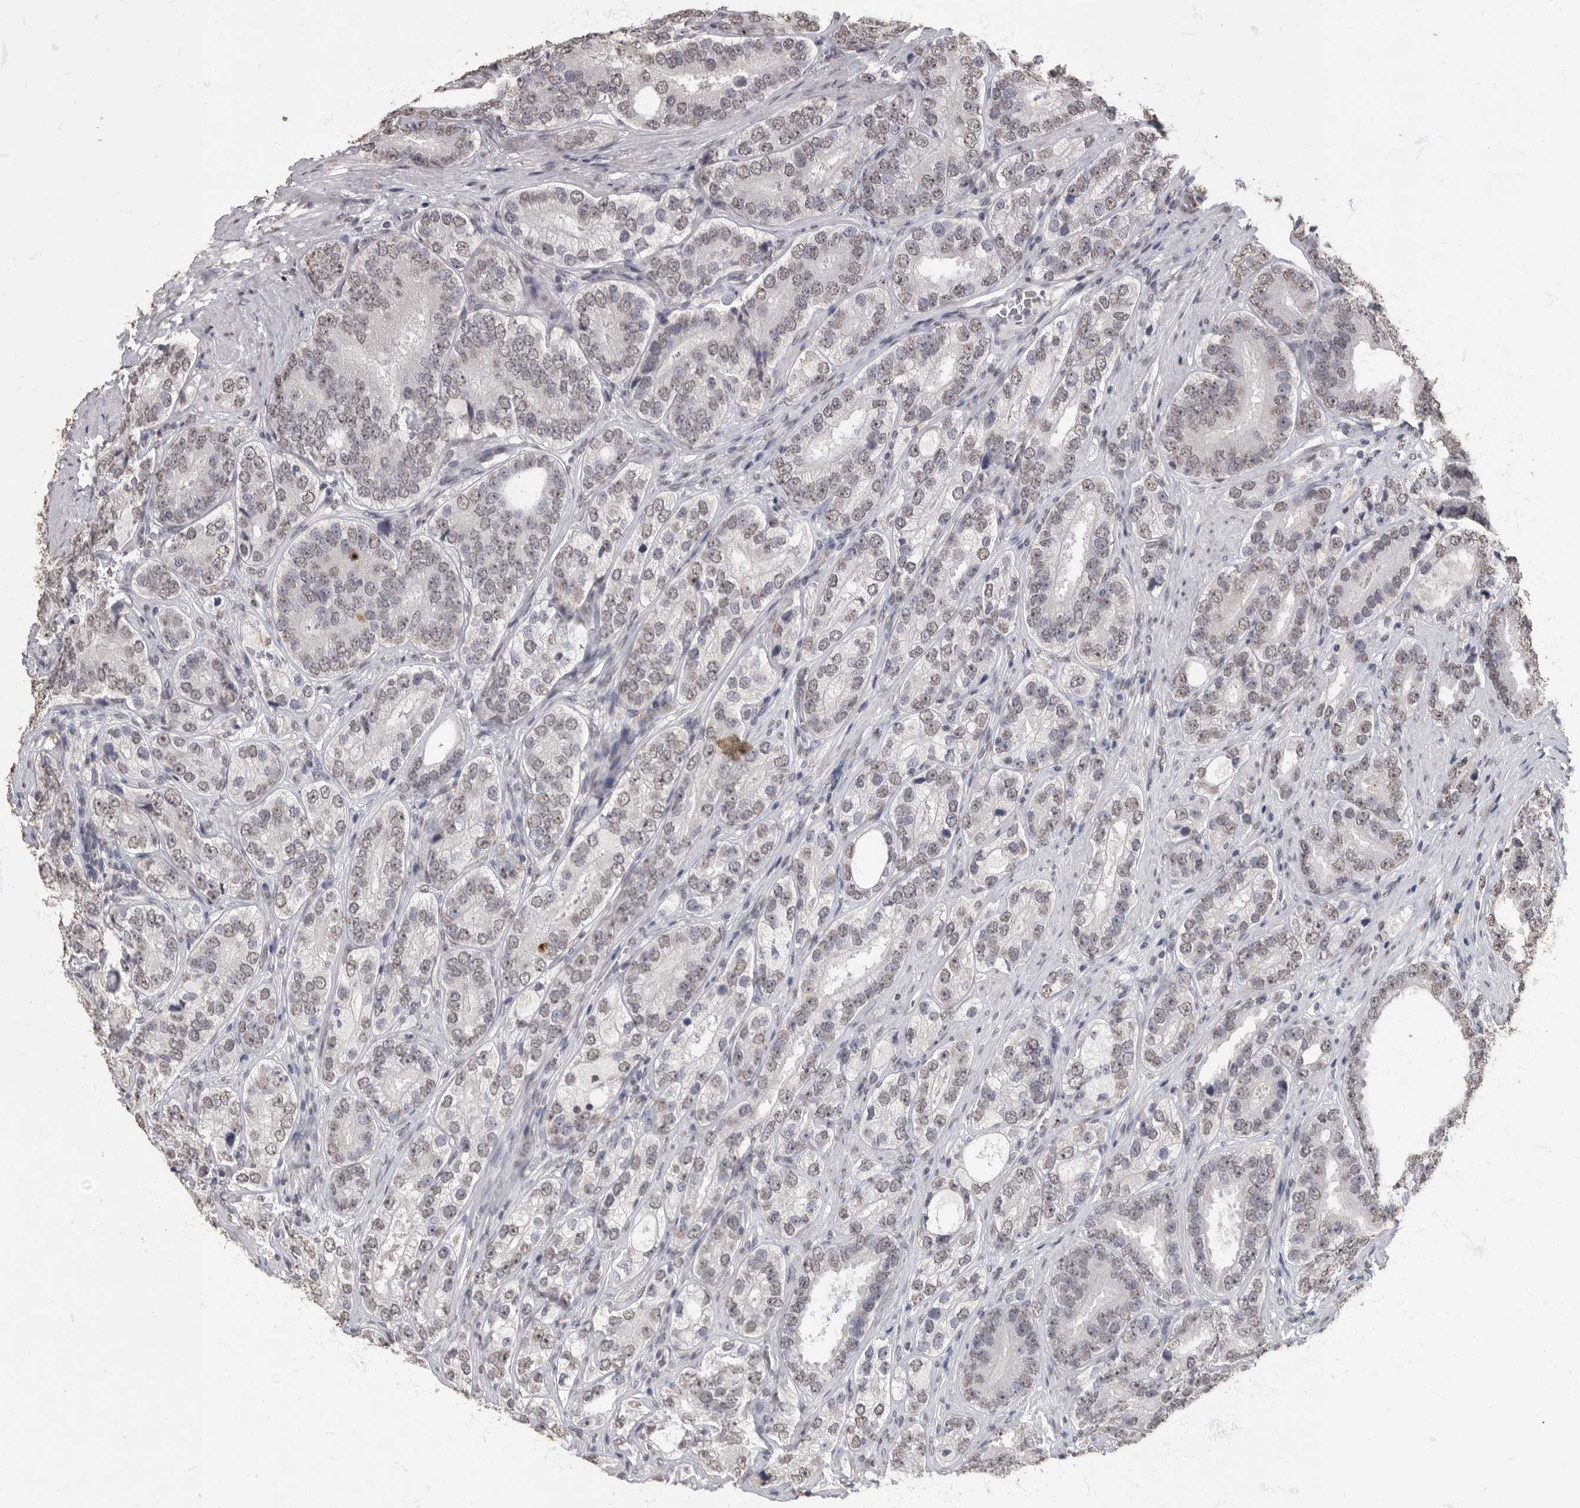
{"staining": {"intensity": "negative", "quantity": "none", "location": "none"}, "tissue": "prostate cancer", "cell_type": "Tumor cells", "image_type": "cancer", "snomed": [{"axis": "morphology", "description": "Adenocarcinoma, High grade"}, {"axis": "topography", "description": "Prostate"}], "caption": "Immunohistochemical staining of prostate high-grade adenocarcinoma reveals no significant expression in tumor cells. (DAB immunohistochemistry (IHC) visualized using brightfield microscopy, high magnification).", "gene": "NBL1", "patient": {"sex": "male", "age": 56}}